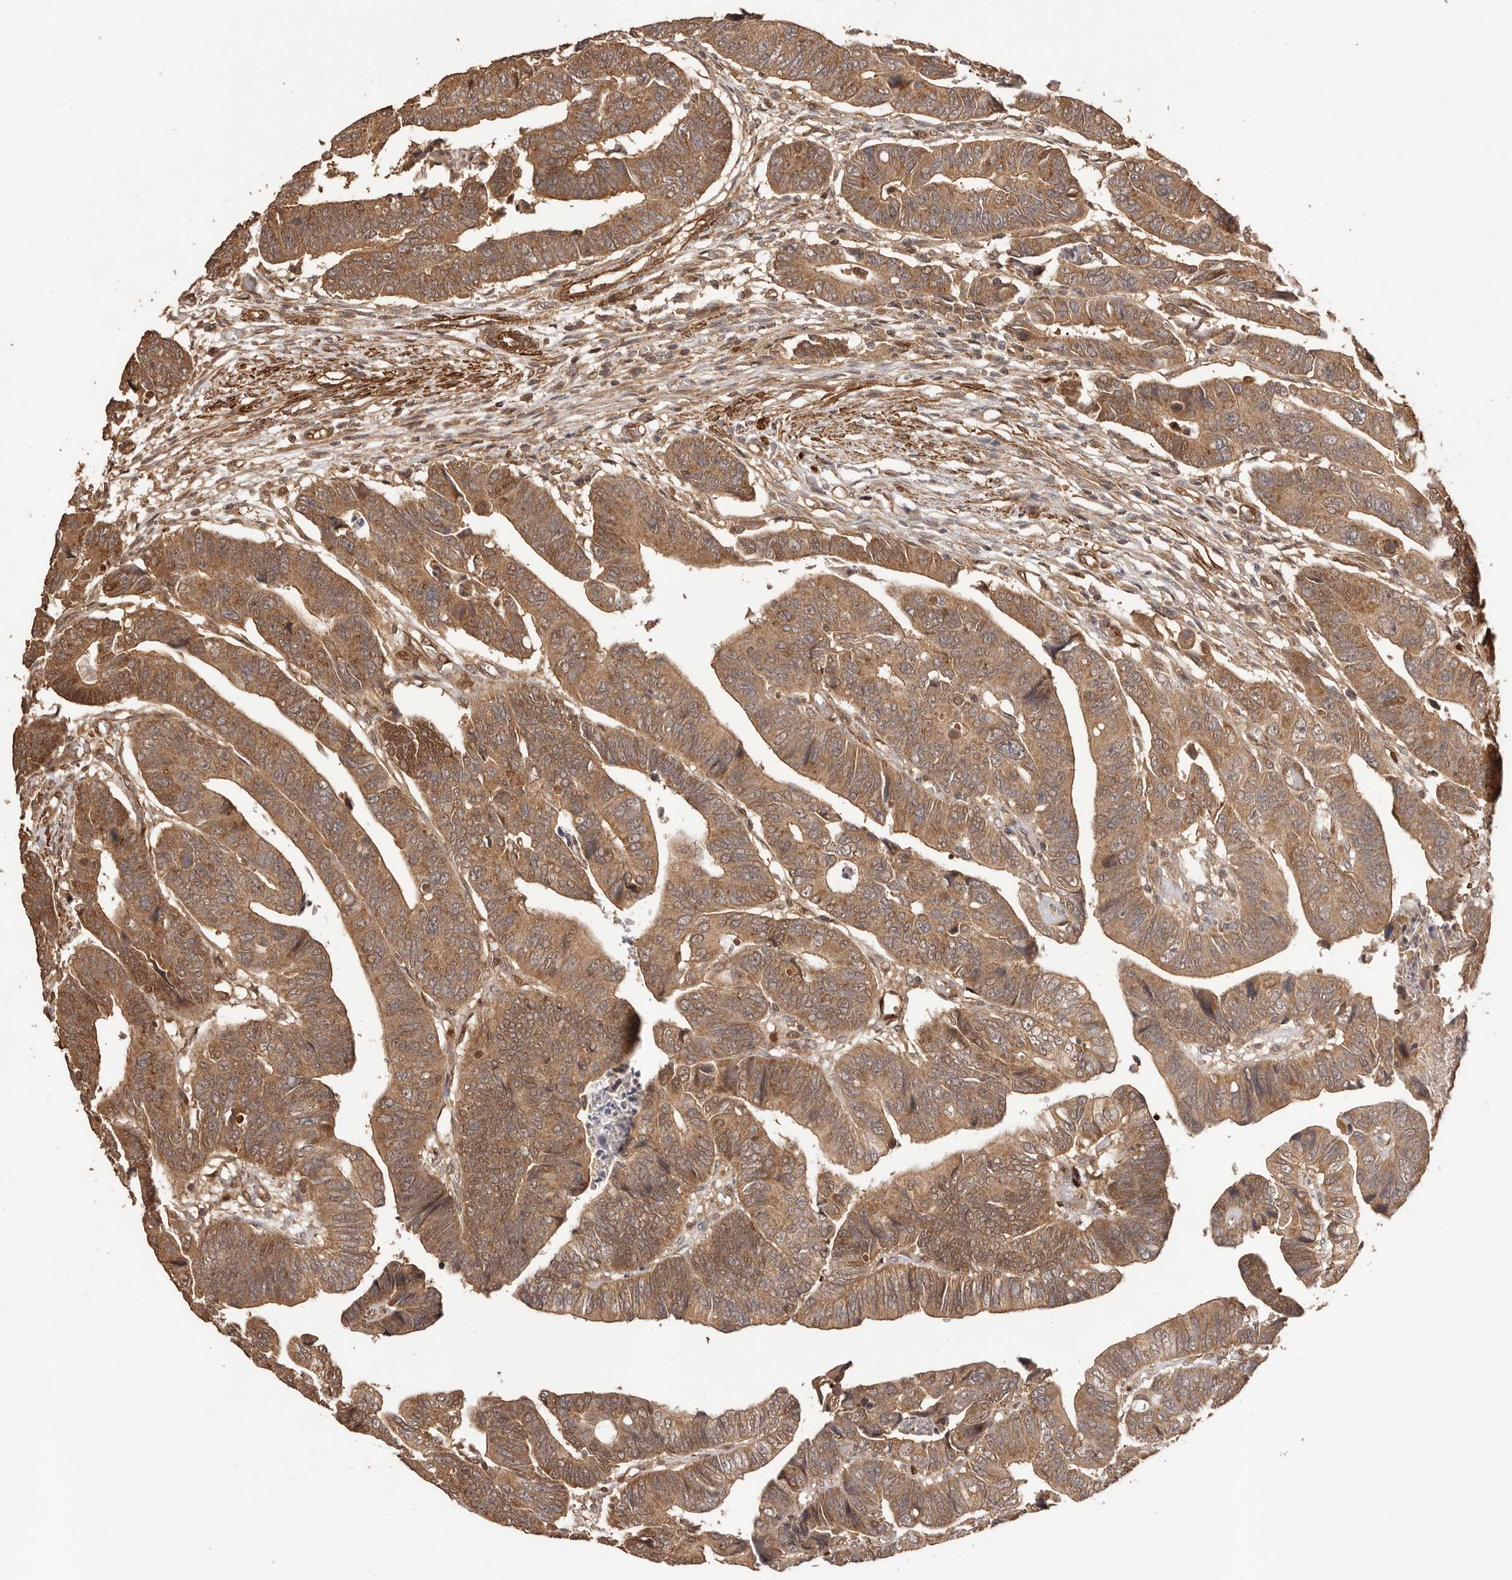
{"staining": {"intensity": "moderate", "quantity": ">75%", "location": "cytoplasmic/membranous"}, "tissue": "colorectal cancer", "cell_type": "Tumor cells", "image_type": "cancer", "snomed": [{"axis": "morphology", "description": "Adenocarcinoma, NOS"}, {"axis": "topography", "description": "Rectum"}], "caption": "IHC (DAB) staining of colorectal cancer (adenocarcinoma) displays moderate cytoplasmic/membranous protein positivity in approximately >75% of tumor cells.", "gene": "UBR2", "patient": {"sex": "female", "age": 65}}